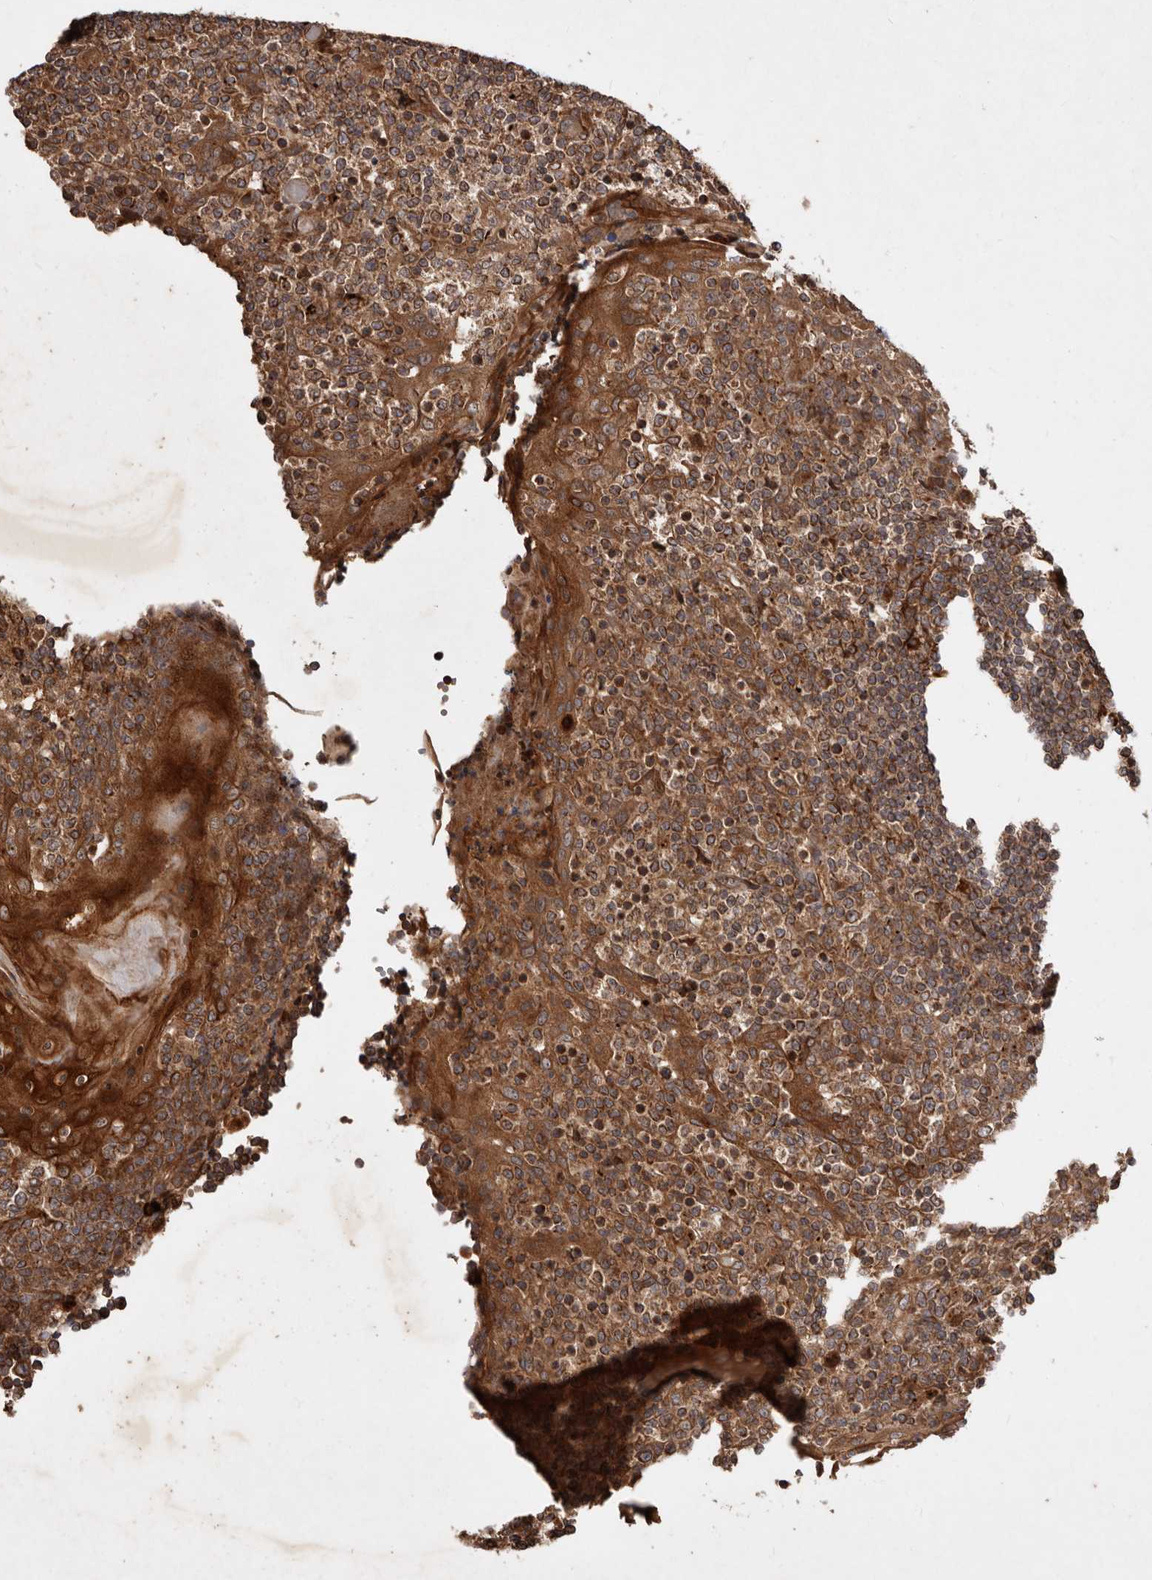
{"staining": {"intensity": "moderate", "quantity": ">75%", "location": "cytoplasmic/membranous"}, "tissue": "tonsil", "cell_type": "Germinal center cells", "image_type": "normal", "snomed": [{"axis": "morphology", "description": "Normal tissue, NOS"}, {"axis": "topography", "description": "Tonsil"}], "caption": "Protein analysis of unremarkable tonsil demonstrates moderate cytoplasmic/membranous staining in about >75% of germinal center cells. Using DAB (brown) and hematoxylin (blue) stains, captured at high magnification using brightfield microscopy.", "gene": "STK36", "patient": {"sex": "female", "age": 19}}